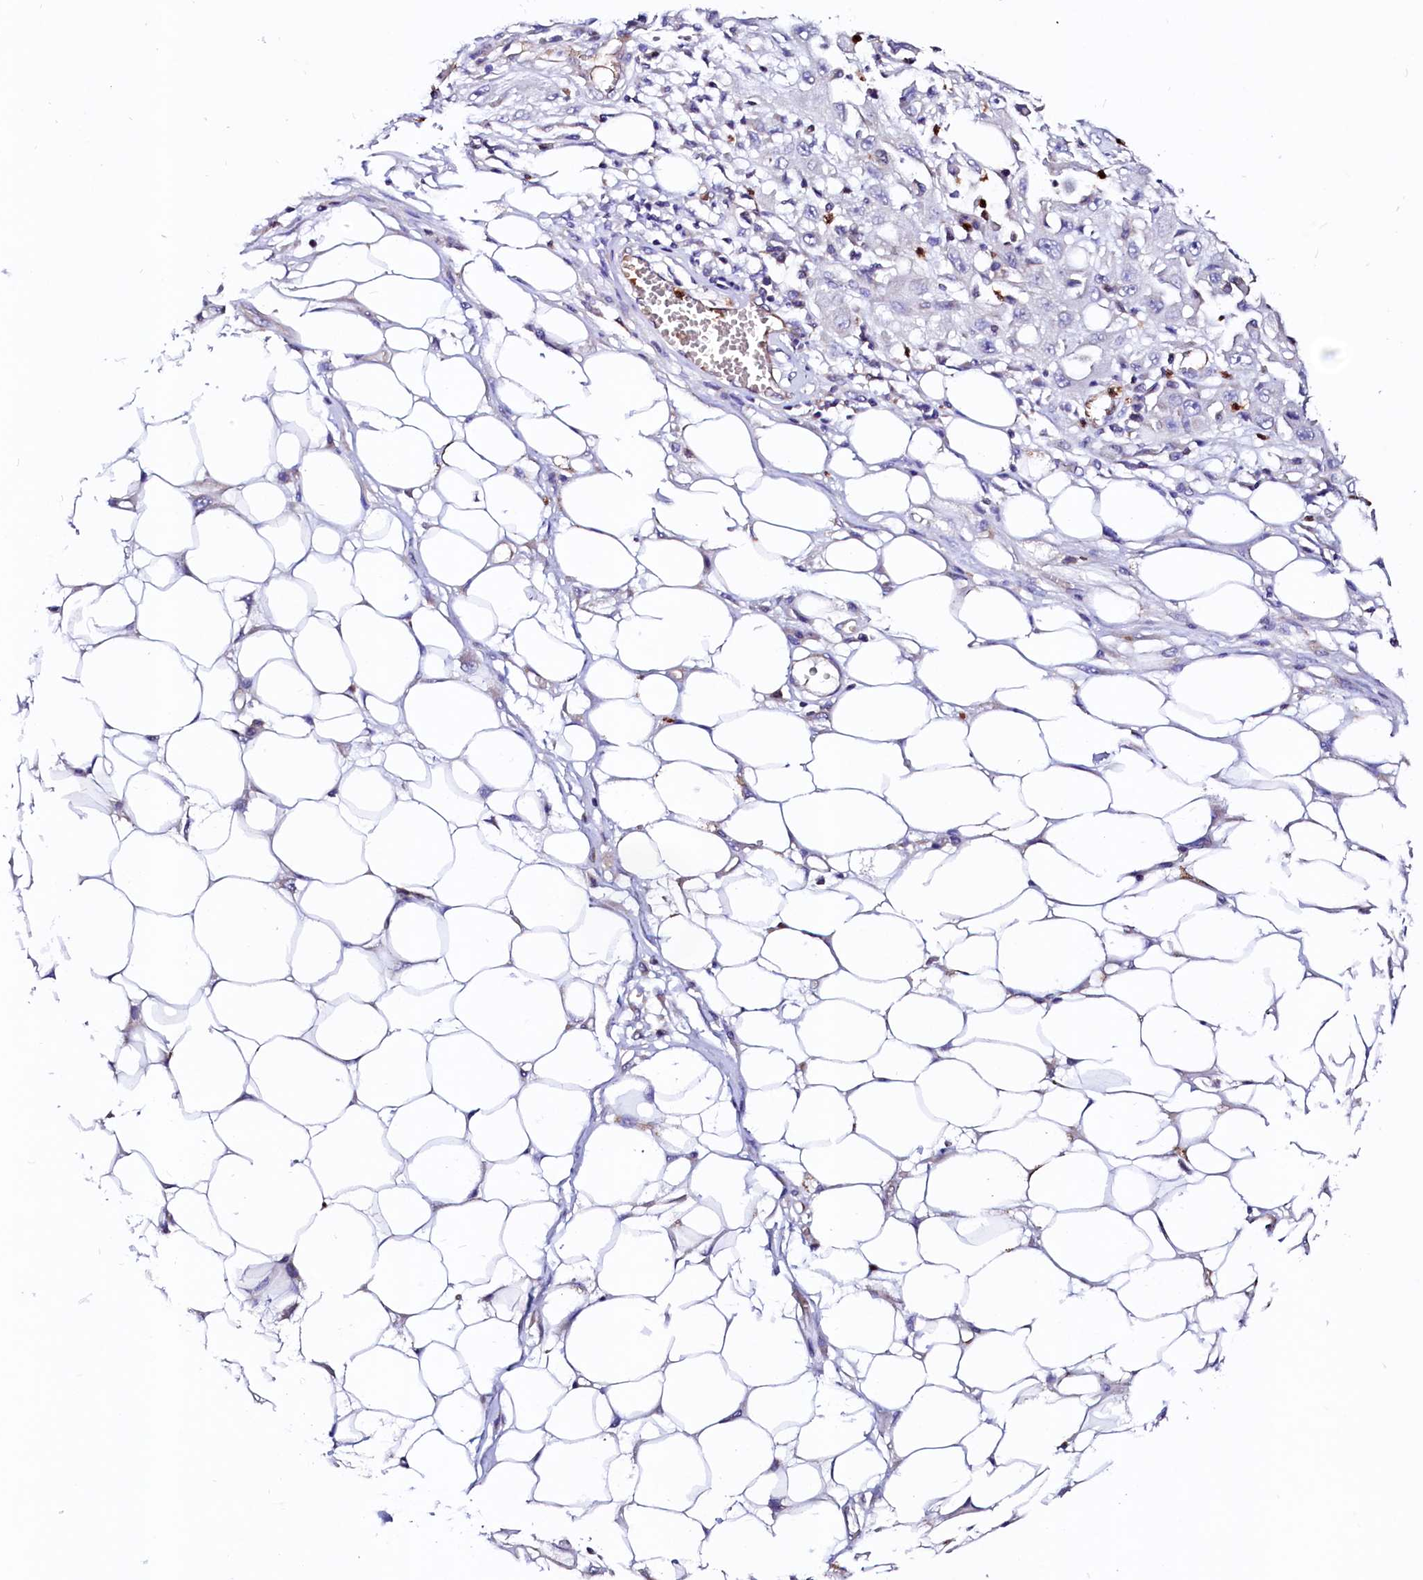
{"staining": {"intensity": "negative", "quantity": "none", "location": "none"}, "tissue": "skin cancer", "cell_type": "Tumor cells", "image_type": "cancer", "snomed": [{"axis": "morphology", "description": "Squamous cell carcinoma, NOS"}, {"axis": "morphology", "description": "Squamous cell carcinoma, metastatic, NOS"}, {"axis": "topography", "description": "Skin"}, {"axis": "topography", "description": "Lymph node"}], "caption": "Immunohistochemistry histopathology image of human skin cancer (metastatic squamous cell carcinoma) stained for a protein (brown), which demonstrates no positivity in tumor cells. The staining is performed using DAB (3,3'-diaminobenzidine) brown chromogen with nuclei counter-stained in using hematoxylin.", "gene": "RAB27A", "patient": {"sex": "male", "age": 75}}